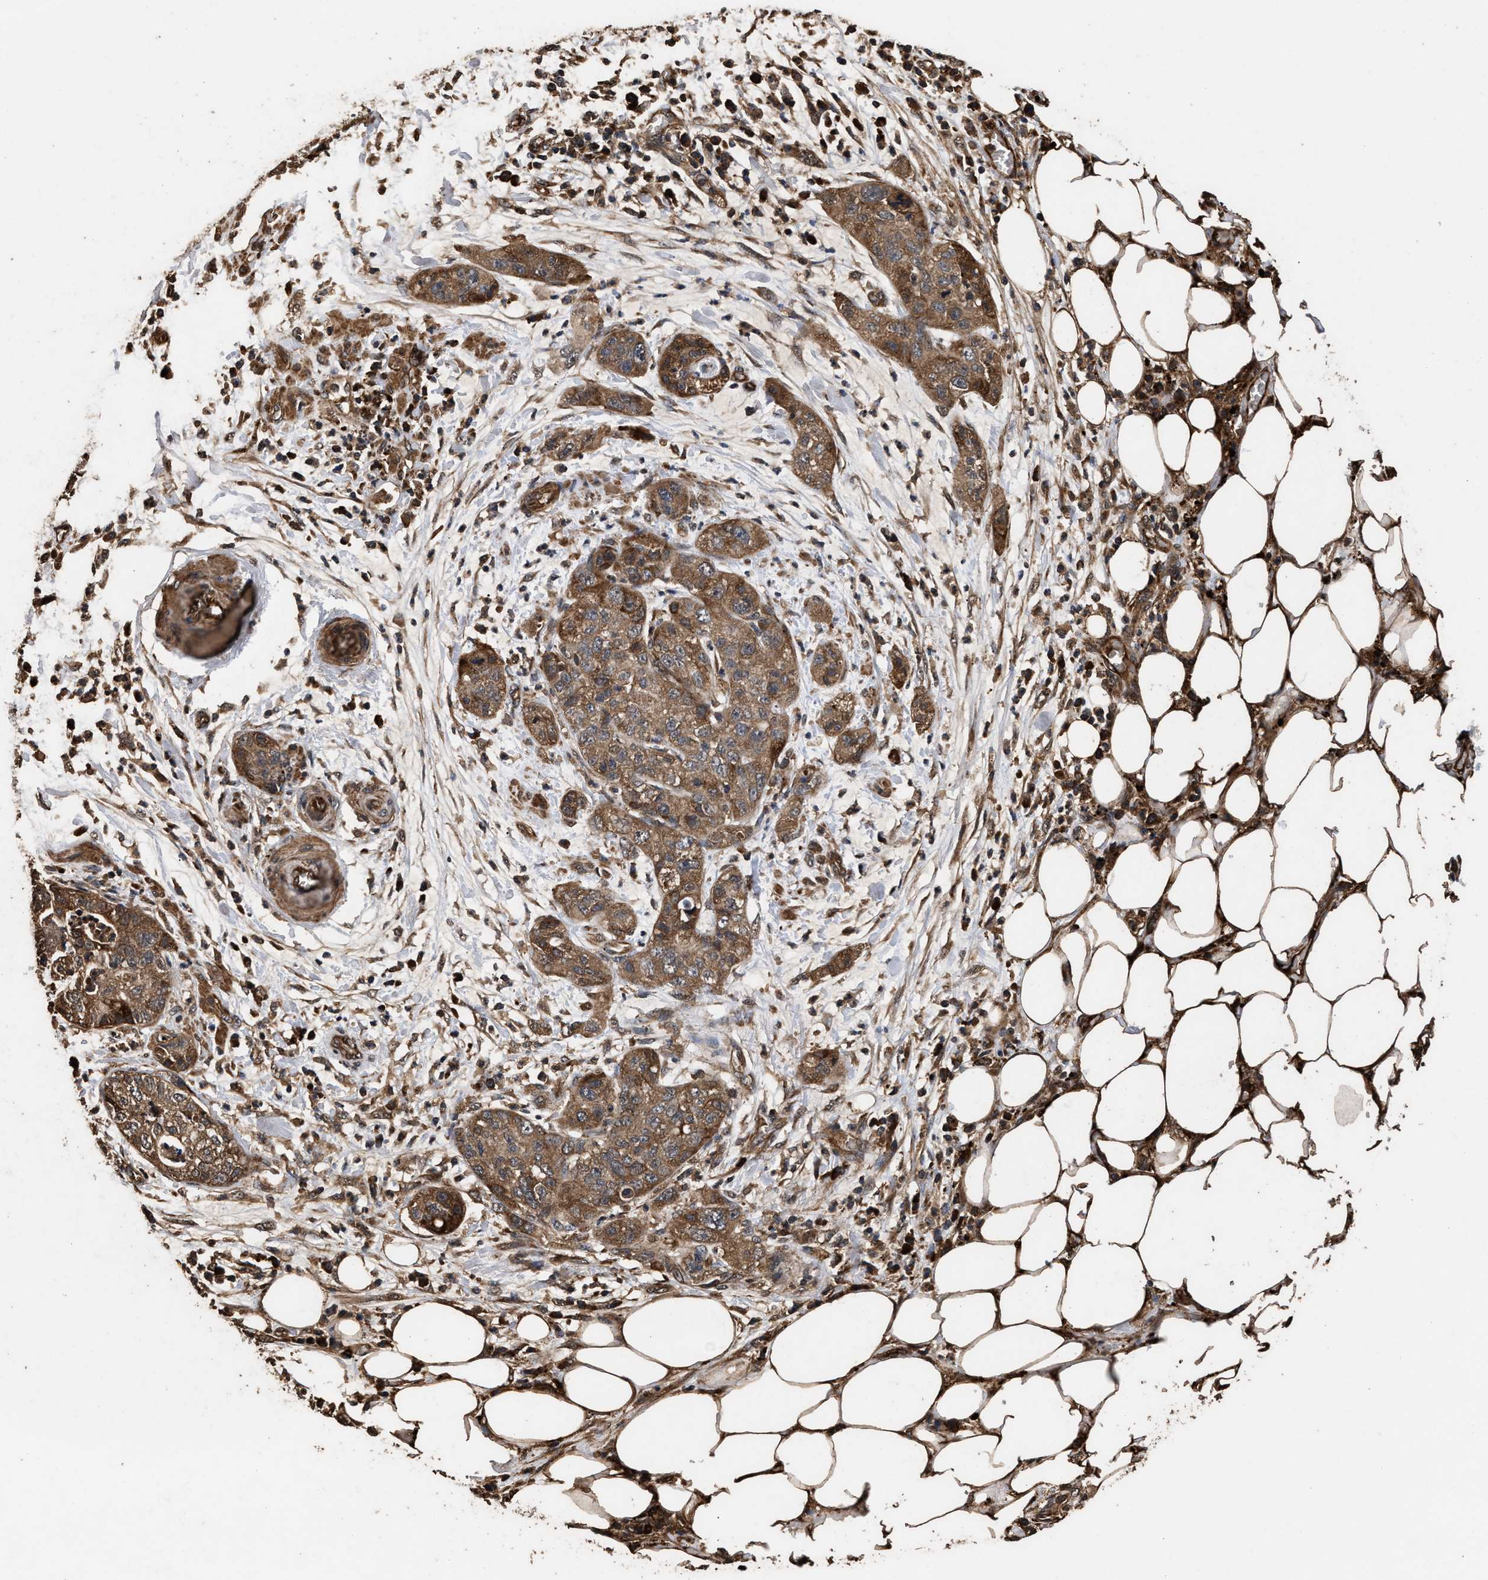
{"staining": {"intensity": "moderate", "quantity": ">75%", "location": "cytoplasmic/membranous"}, "tissue": "pancreatic cancer", "cell_type": "Tumor cells", "image_type": "cancer", "snomed": [{"axis": "morphology", "description": "Adenocarcinoma, NOS"}, {"axis": "topography", "description": "Pancreas"}], "caption": "Pancreatic adenocarcinoma stained with a brown dye displays moderate cytoplasmic/membranous positive staining in about >75% of tumor cells.", "gene": "KYAT1", "patient": {"sex": "female", "age": 78}}